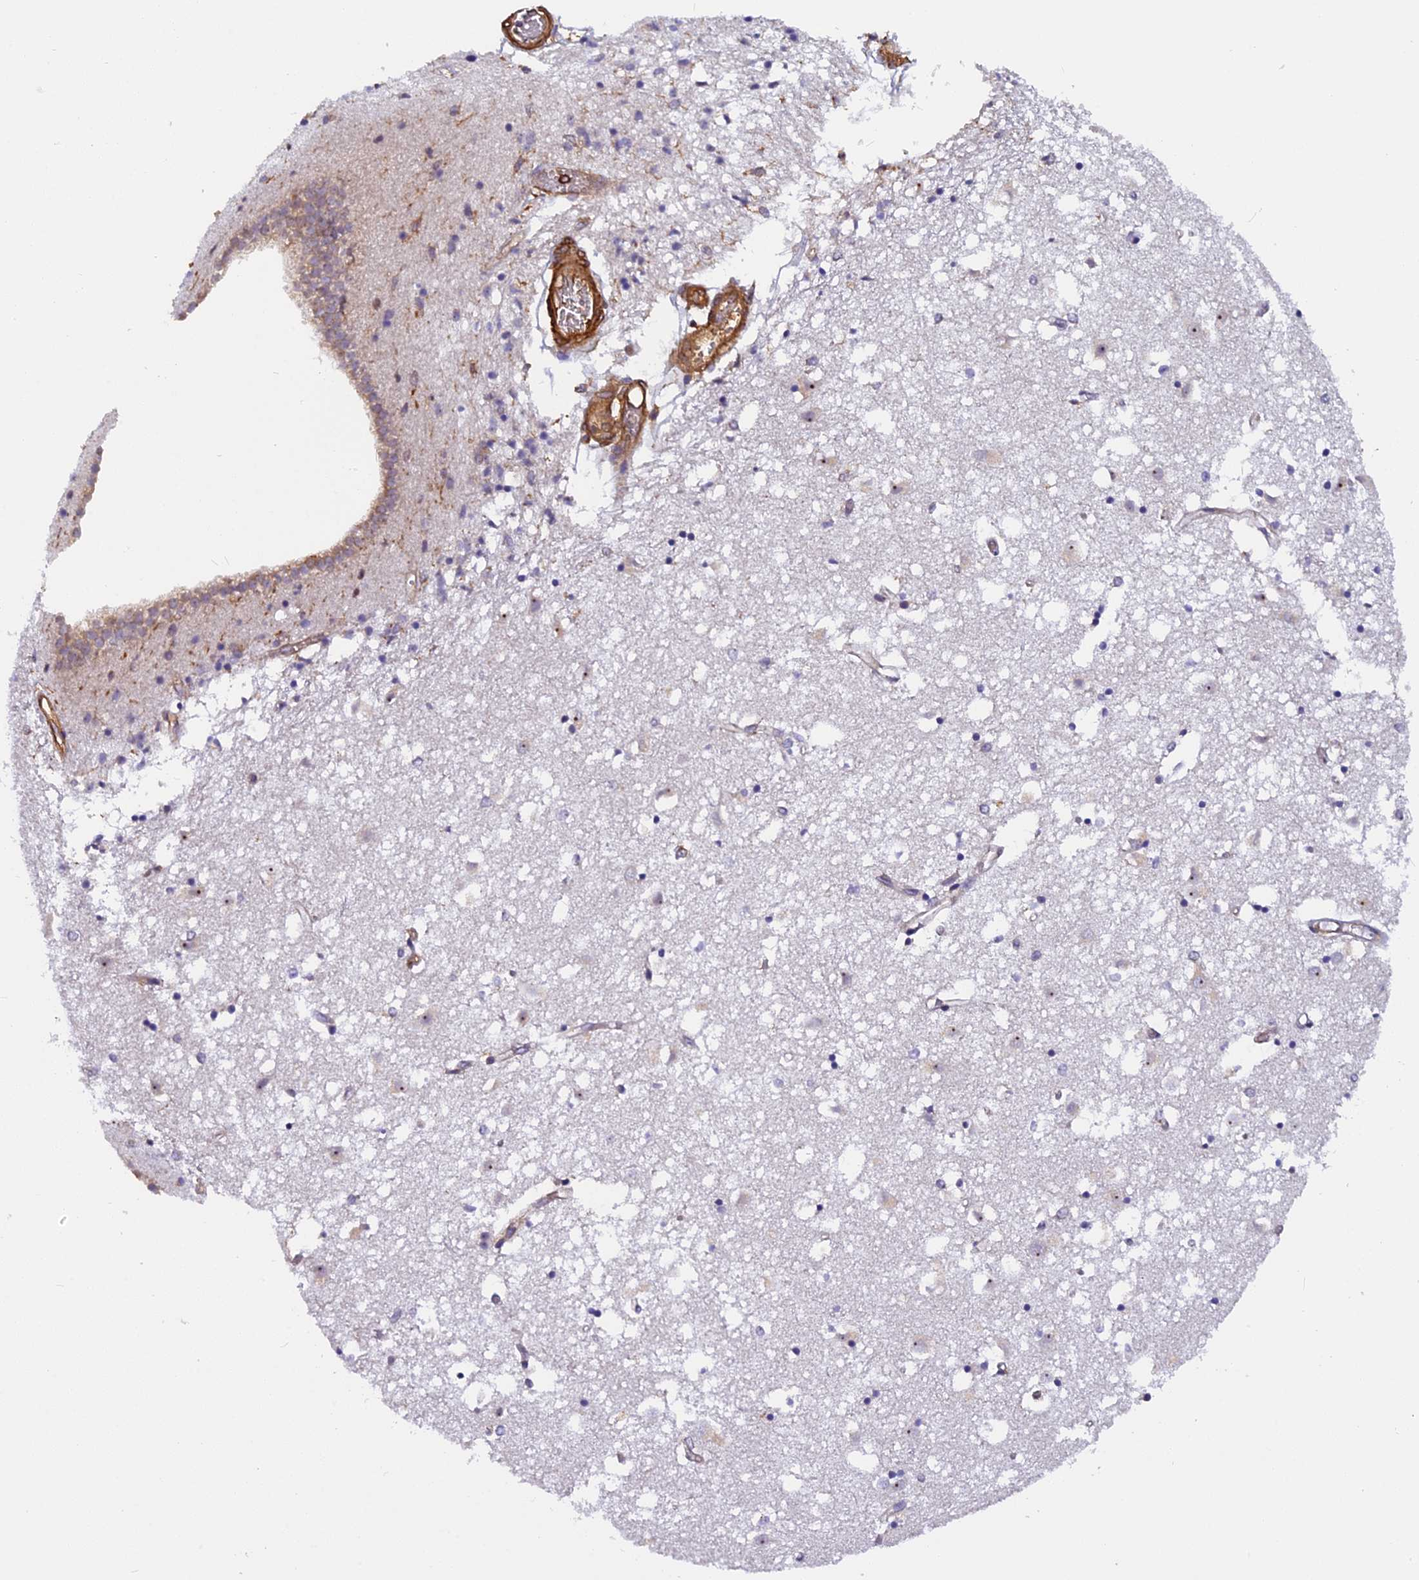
{"staining": {"intensity": "negative", "quantity": "none", "location": "none"}, "tissue": "caudate", "cell_type": "Glial cells", "image_type": "normal", "snomed": [{"axis": "morphology", "description": "Normal tissue, NOS"}, {"axis": "topography", "description": "Lateral ventricle wall"}], "caption": "An image of caudate stained for a protein demonstrates no brown staining in glial cells.", "gene": "EHBP1L1", "patient": {"sex": "male", "age": 70}}